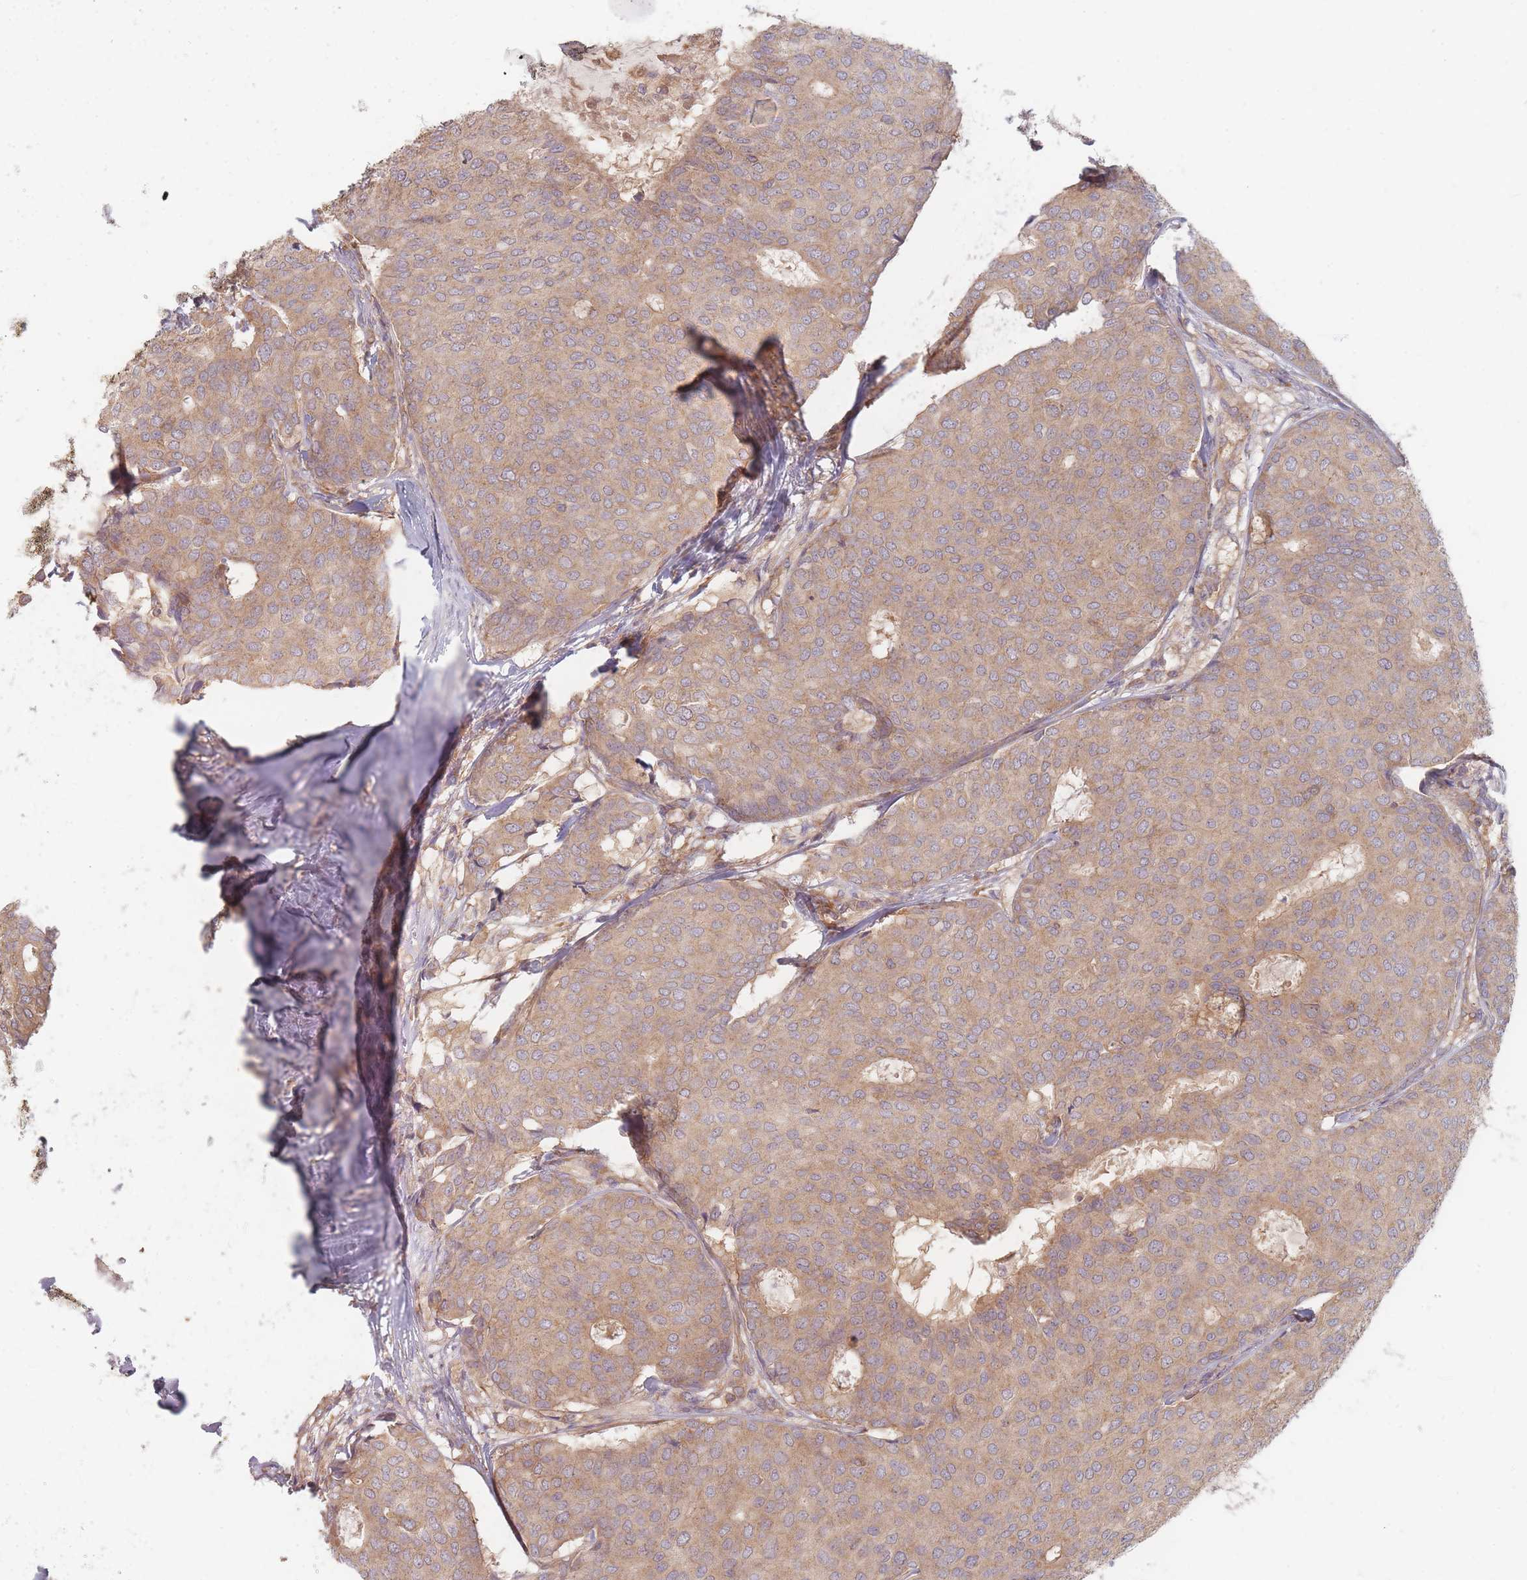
{"staining": {"intensity": "weak", "quantity": ">75%", "location": "cytoplasmic/membranous"}, "tissue": "breast cancer", "cell_type": "Tumor cells", "image_type": "cancer", "snomed": [{"axis": "morphology", "description": "Duct carcinoma"}, {"axis": "topography", "description": "Breast"}], "caption": "Breast cancer stained with DAB (3,3'-diaminobenzidine) IHC reveals low levels of weak cytoplasmic/membranous positivity in approximately >75% of tumor cells.", "gene": "SLC35F3", "patient": {"sex": "female", "age": 75}}